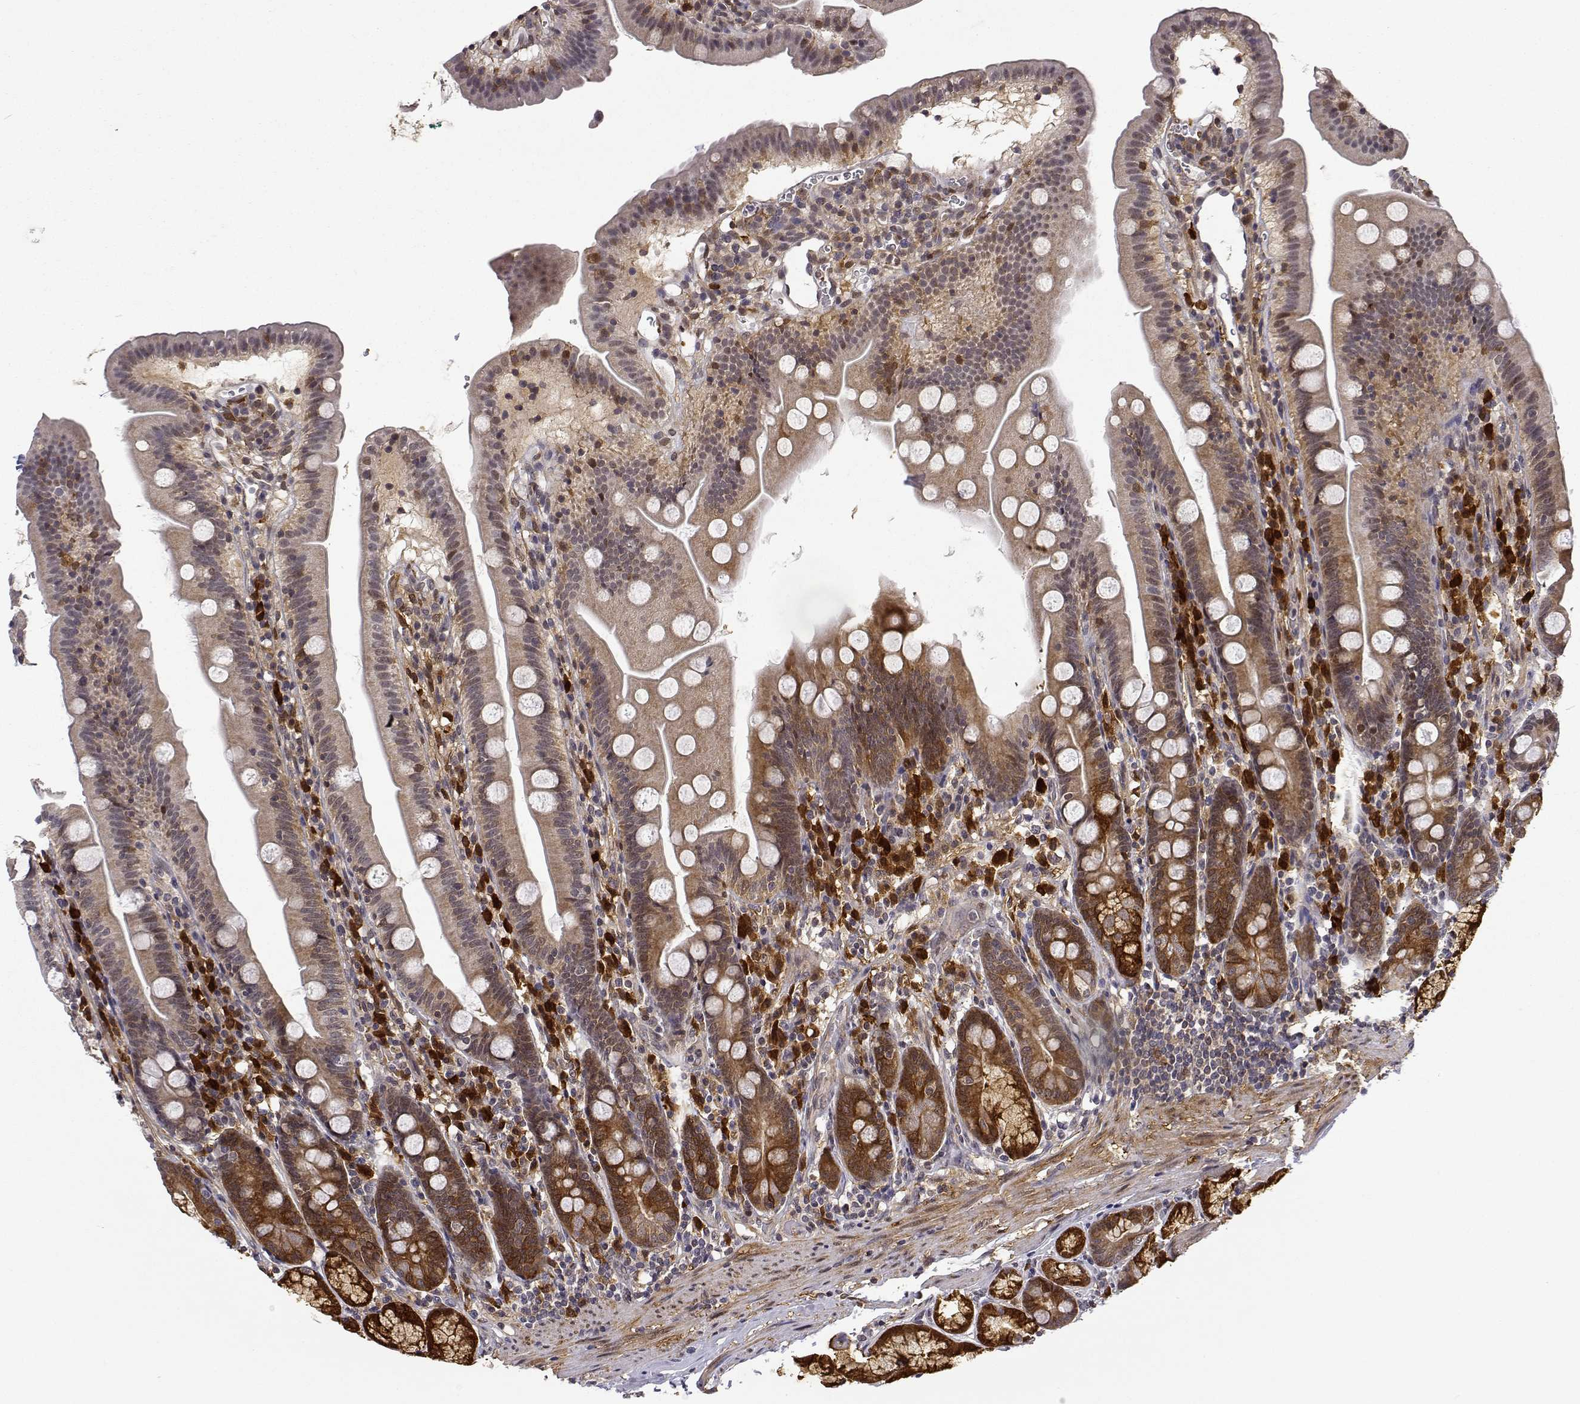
{"staining": {"intensity": "strong", "quantity": "25%-75%", "location": "cytoplasmic/membranous"}, "tissue": "duodenum", "cell_type": "Glandular cells", "image_type": "normal", "snomed": [{"axis": "morphology", "description": "Normal tissue, NOS"}, {"axis": "topography", "description": "Duodenum"}], "caption": "Immunohistochemistry (IHC) (DAB) staining of normal duodenum demonstrates strong cytoplasmic/membranous protein positivity in approximately 25%-75% of glandular cells.", "gene": "PHGDH", "patient": {"sex": "female", "age": 67}}